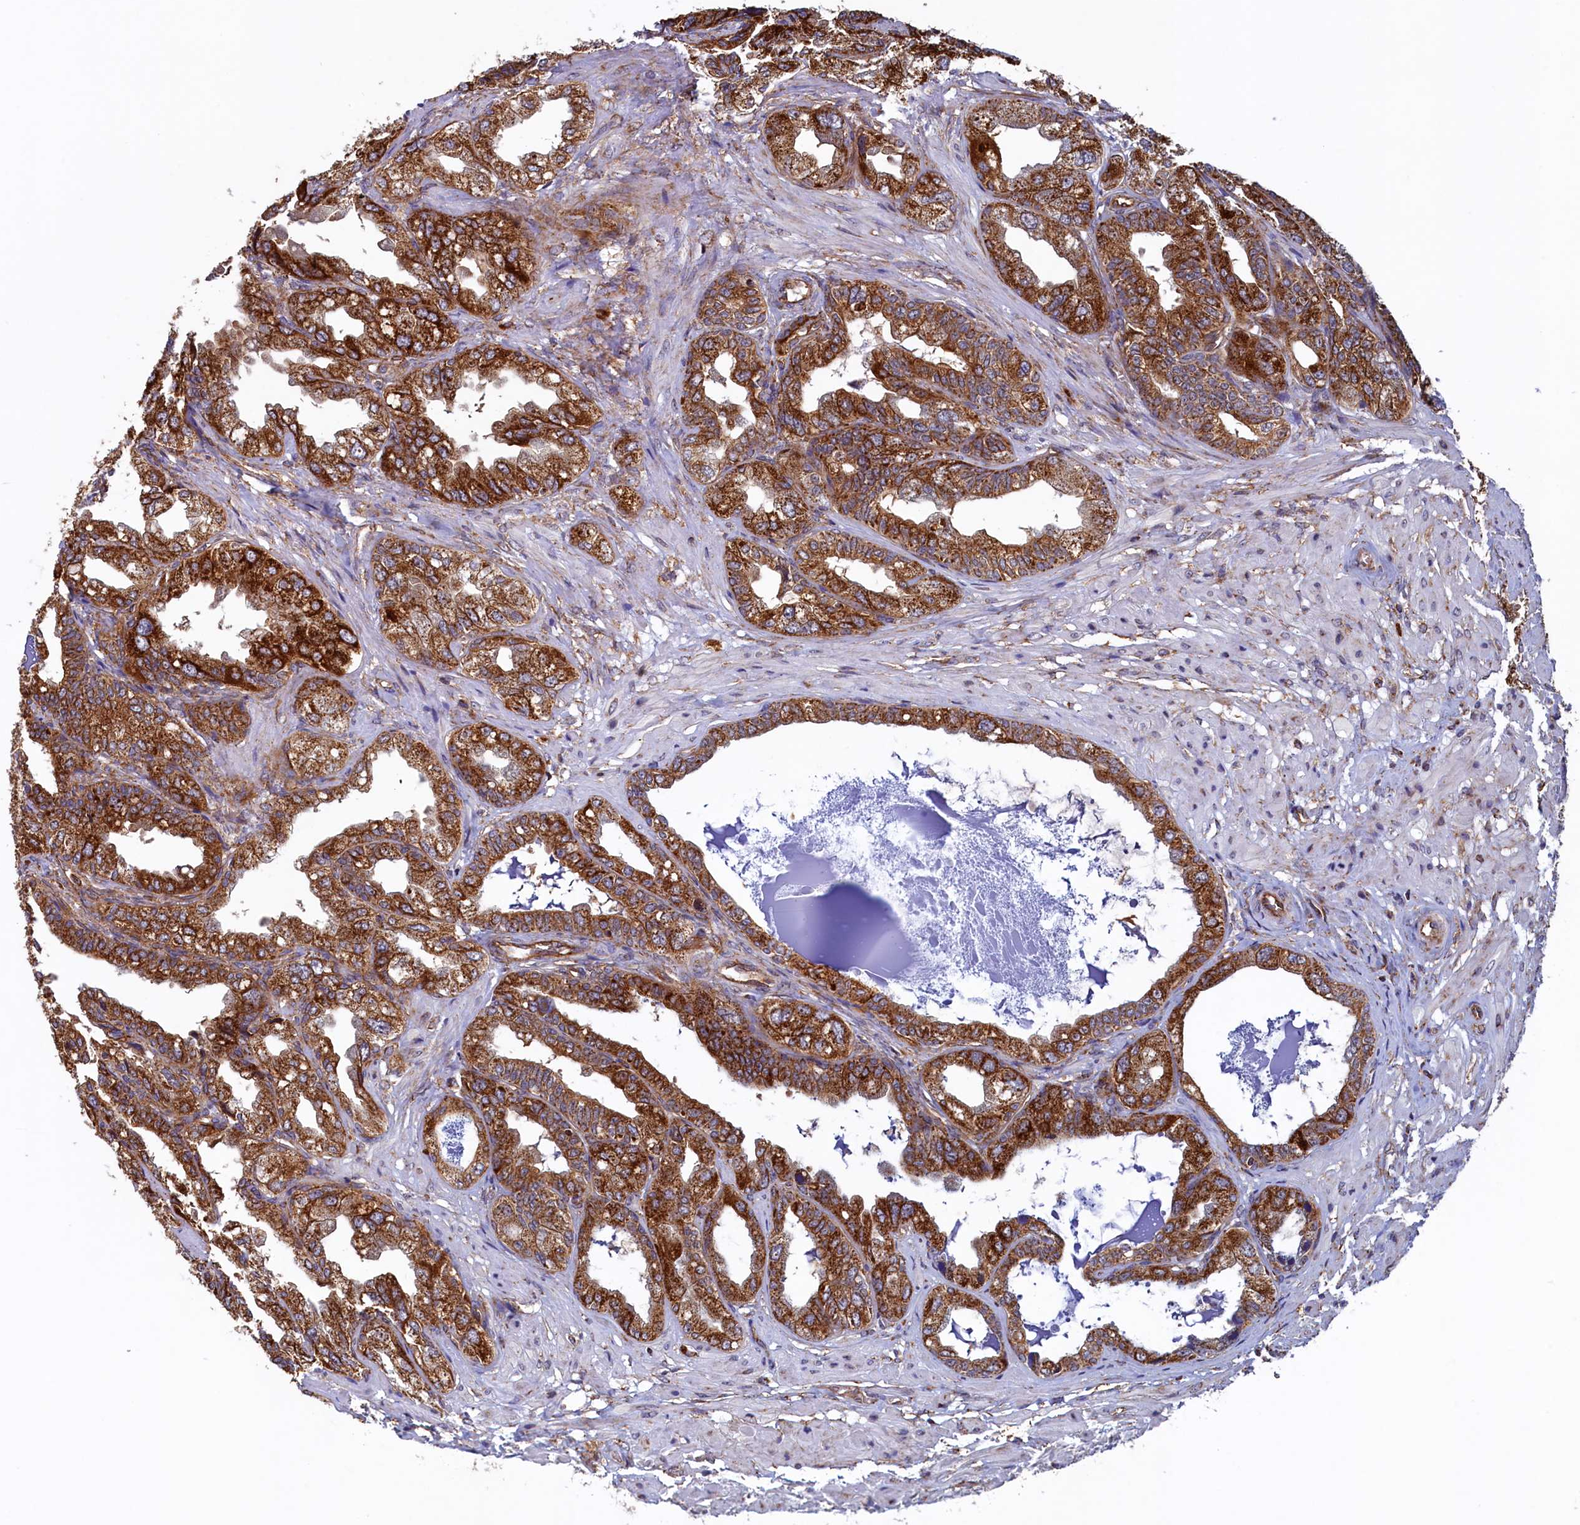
{"staining": {"intensity": "strong", "quantity": ">75%", "location": "cytoplasmic/membranous"}, "tissue": "seminal vesicle", "cell_type": "Glandular cells", "image_type": "normal", "snomed": [{"axis": "morphology", "description": "Normal tissue, NOS"}, {"axis": "topography", "description": "Seminal veicle"}], "caption": "Glandular cells display strong cytoplasmic/membranous positivity in approximately >75% of cells in benign seminal vesicle.", "gene": "UBE3B", "patient": {"sex": "male", "age": 63}}